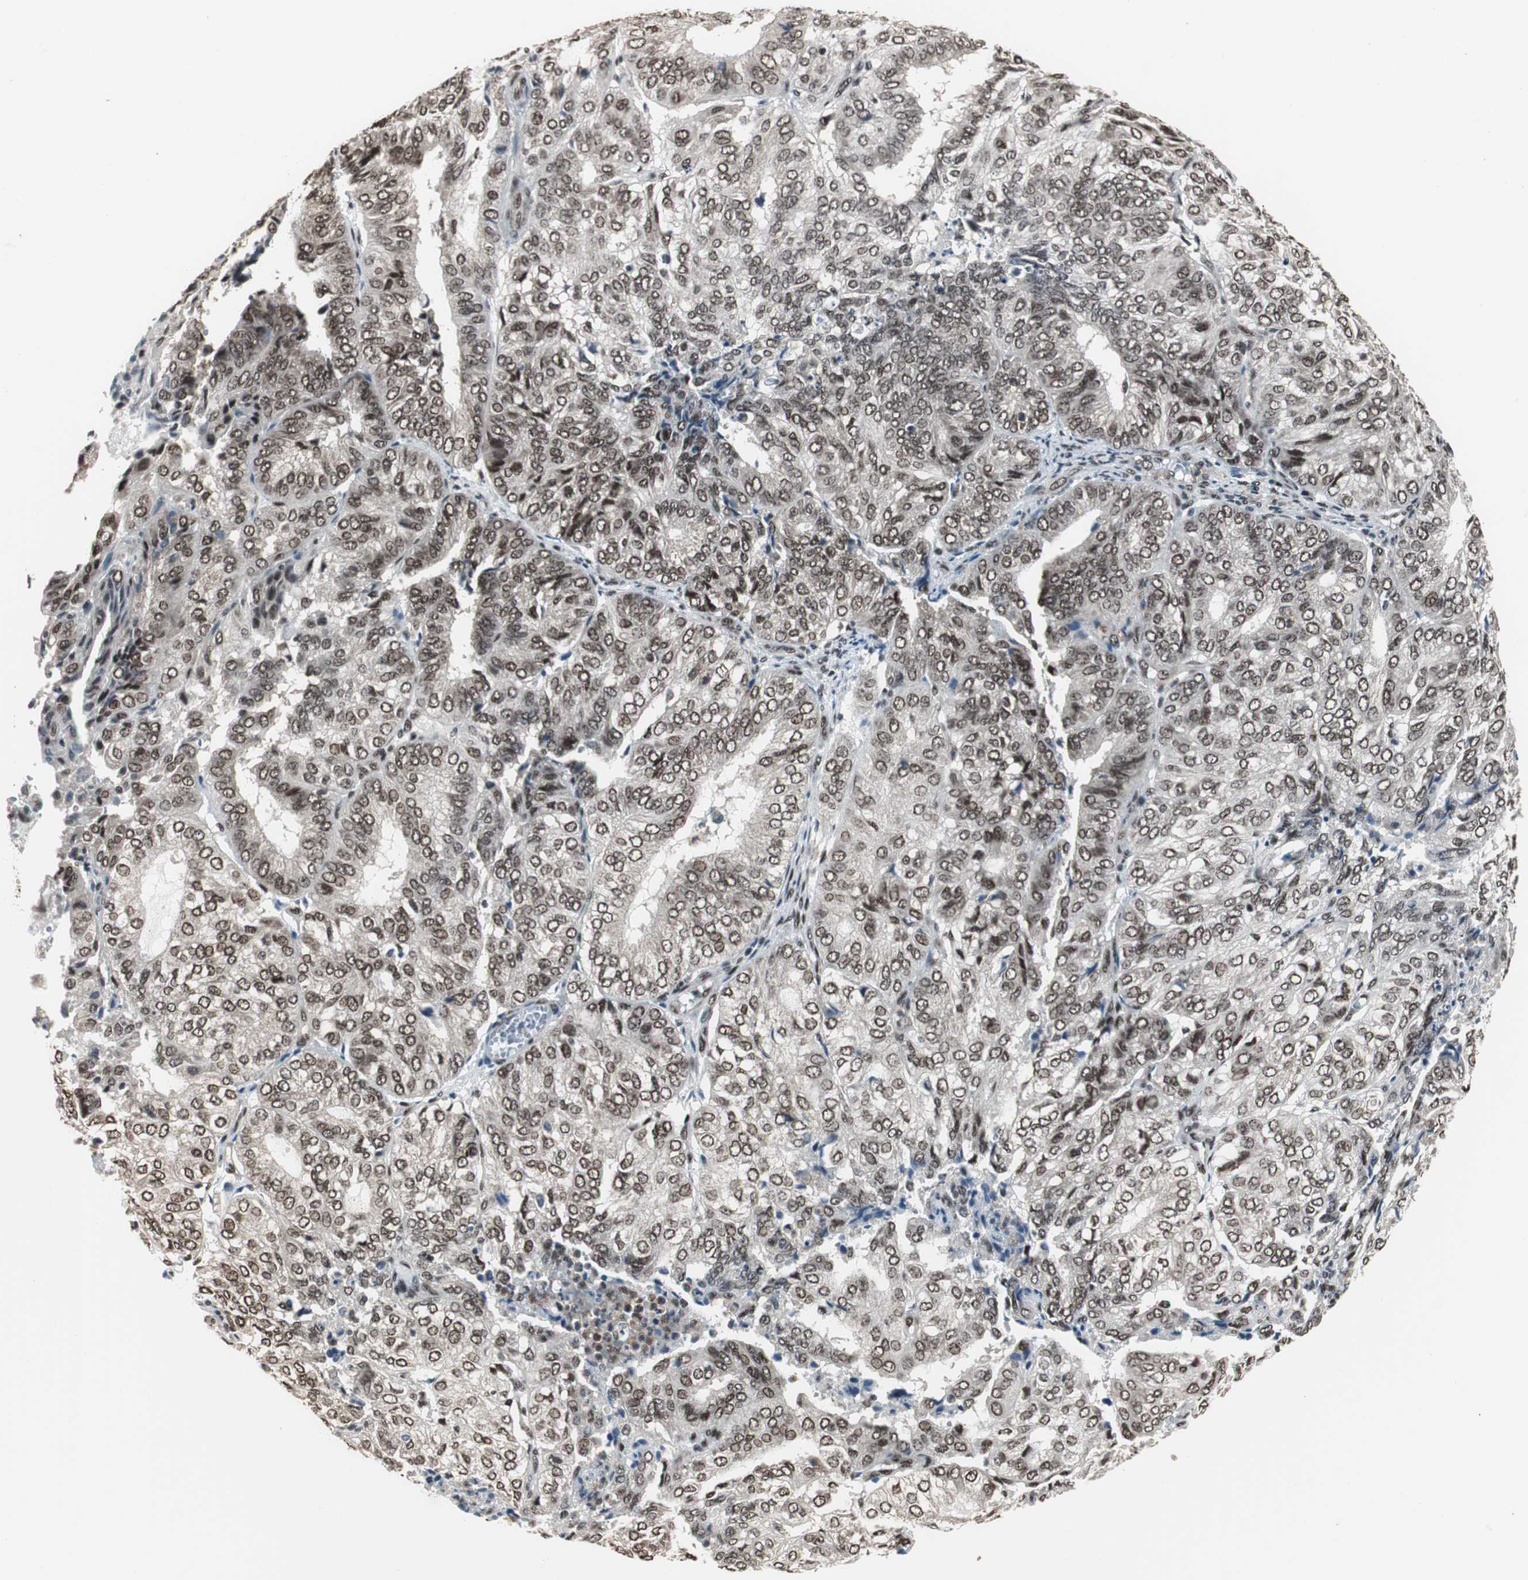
{"staining": {"intensity": "strong", "quantity": ">75%", "location": "nuclear"}, "tissue": "endometrial cancer", "cell_type": "Tumor cells", "image_type": "cancer", "snomed": [{"axis": "morphology", "description": "Adenocarcinoma, NOS"}, {"axis": "topography", "description": "Uterus"}], "caption": "Strong nuclear positivity for a protein is present in about >75% of tumor cells of adenocarcinoma (endometrial) using IHC.", "gene": "CDK9", "patient": {"sex": "female", "age": 60}}